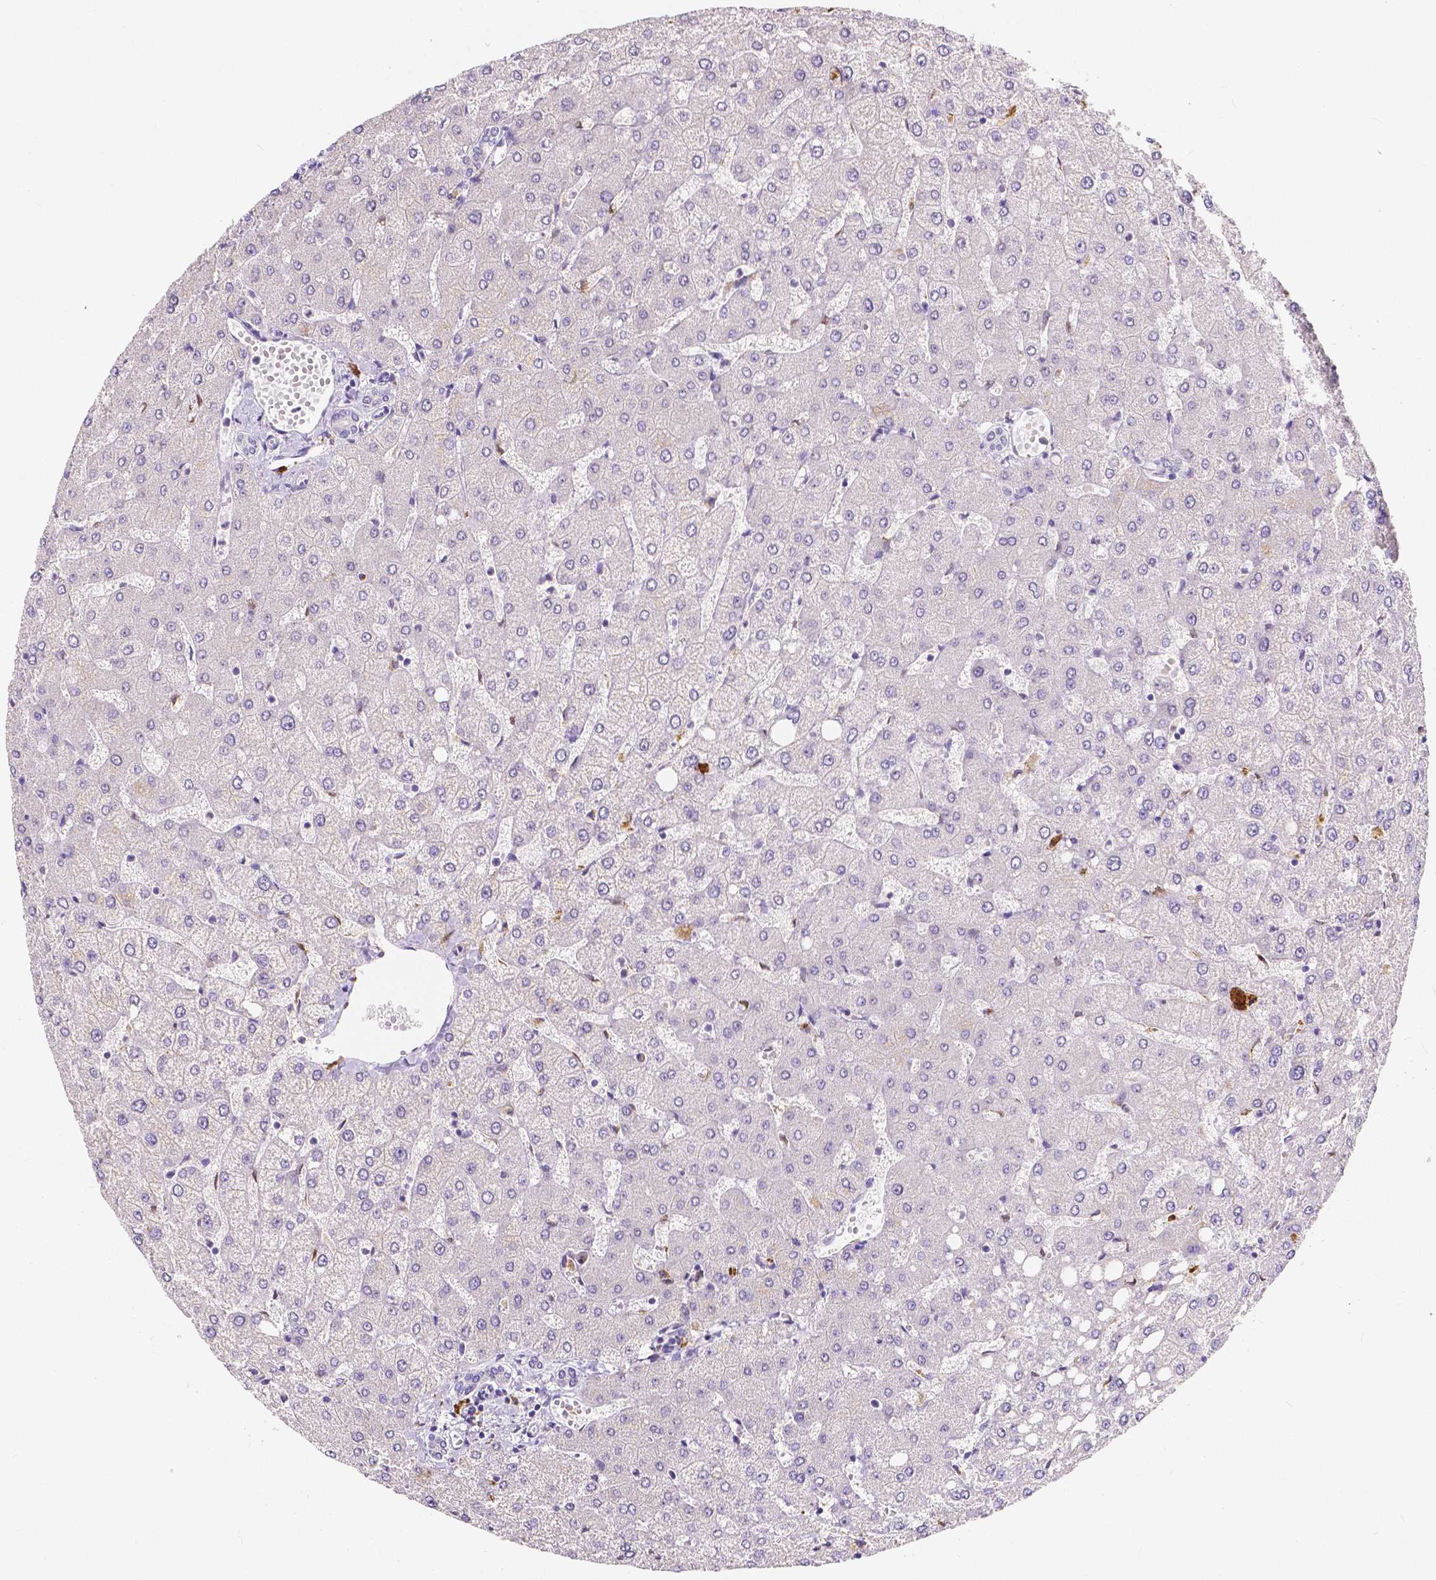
{"staining": {"intensity": "negative", "quantity": "none", "location": "none"}, "tissue": "liver", "cell_type": "Cholangiocytes", "image_type": "normal", "snomed": [{"axis": "morphology", "description": "Normal tissue, NOS"}, {"axis": "topography", "description": "Liver"}], "caption": "The micrograph displays no significant positivity in cholangiocytes of liver.", "gene": "ACP5", "patient": {"sex": "female", "age": 54}}